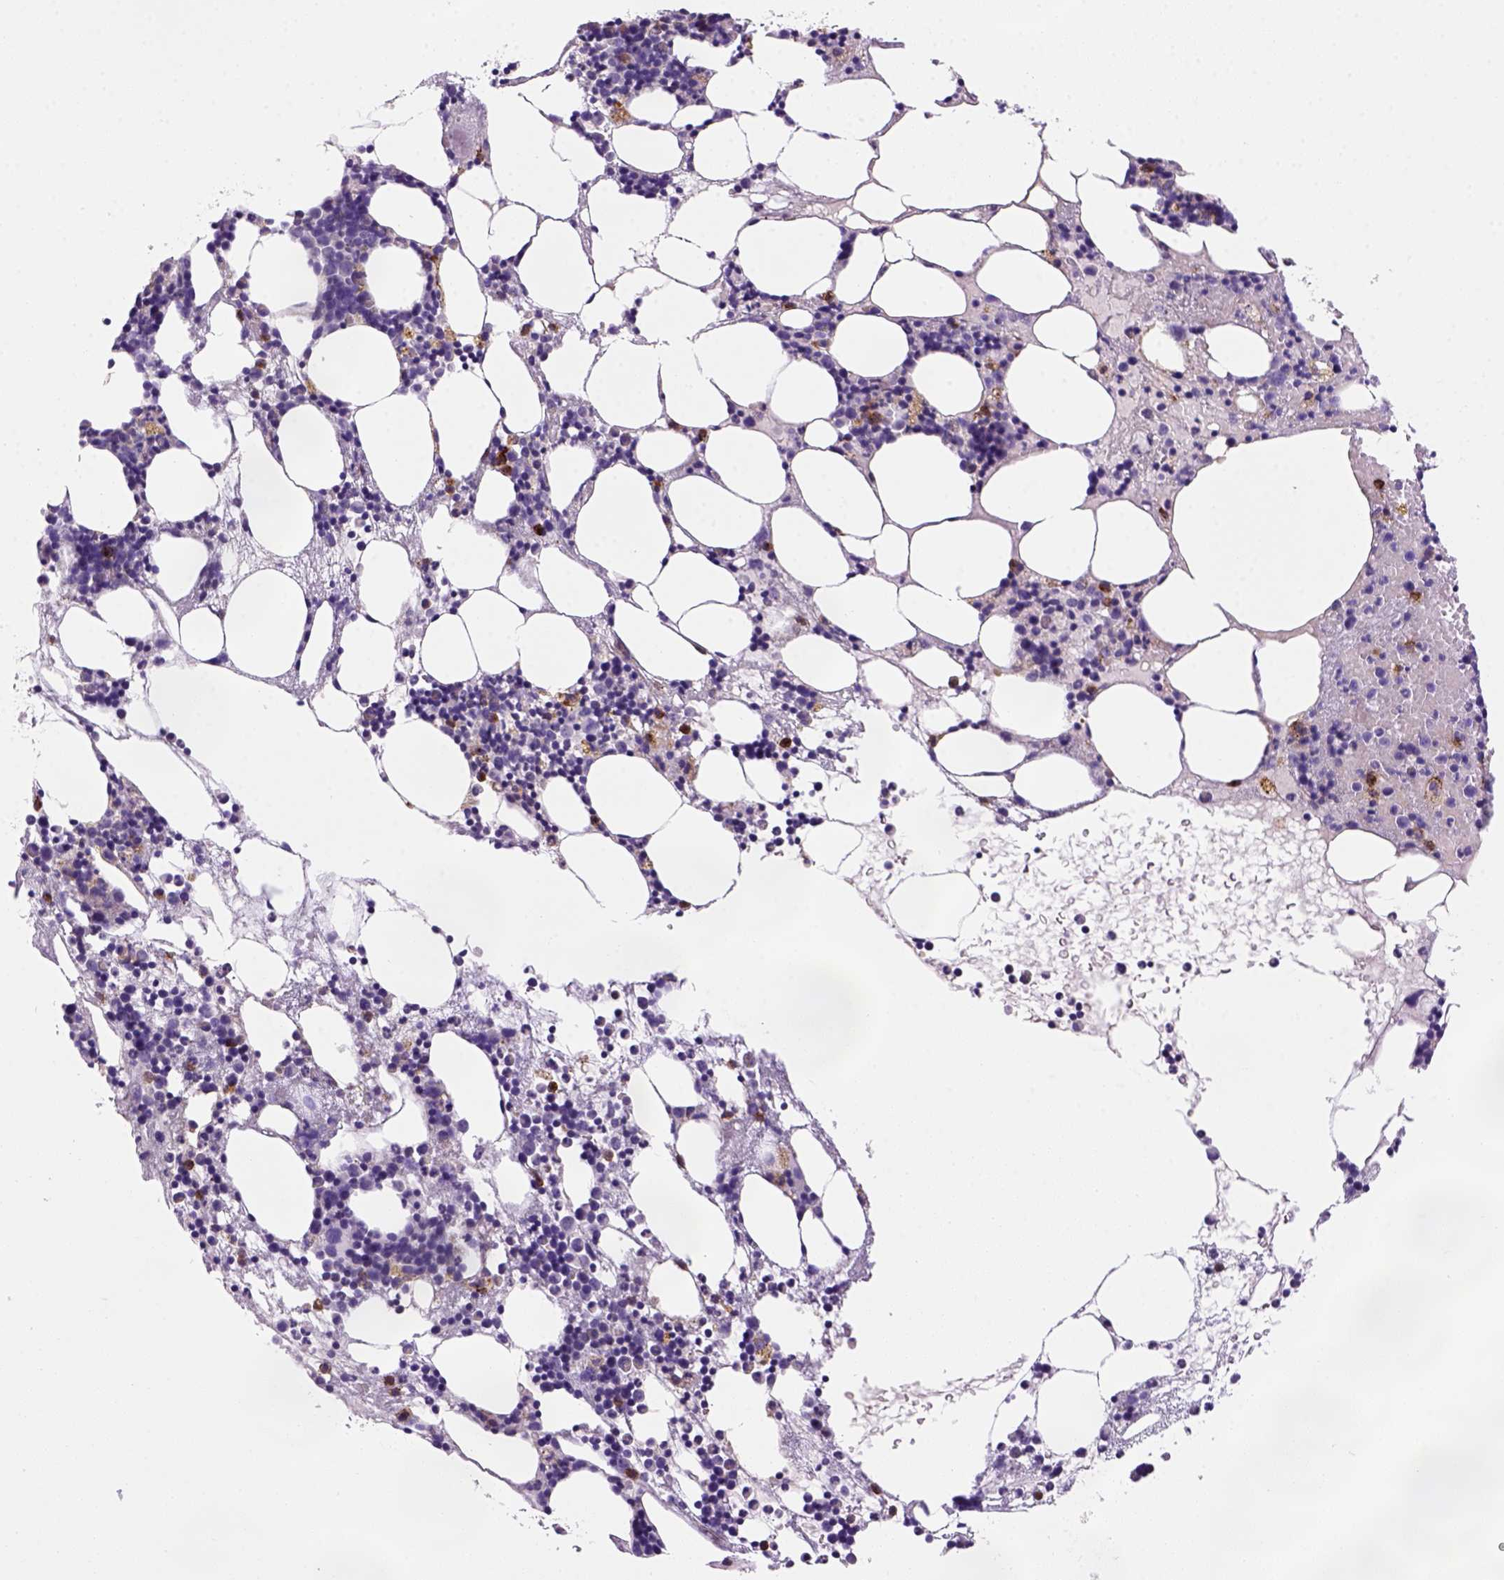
{"staining": {"intensity": "strong", "quantity": "<25%", "location": "cytoplasmic/membranous"}, "tissue": "bone marrow", "cell_type": "Hematopoietic cells", "image_type": "normal", "snomed": [{"axis": "morphology", "description": "Normal tissue, NOS"}, {"axis": "topography", "description": "Bone marrow"}], "caption": "Brown immunohistochemical staining in normal bone marrow demonstrates strong cytoplasmic/membranous positivity in approximately <25% of hematopoietic cells.", "gene": "CD14", "patient": {"sex": "male", "age": 54}}